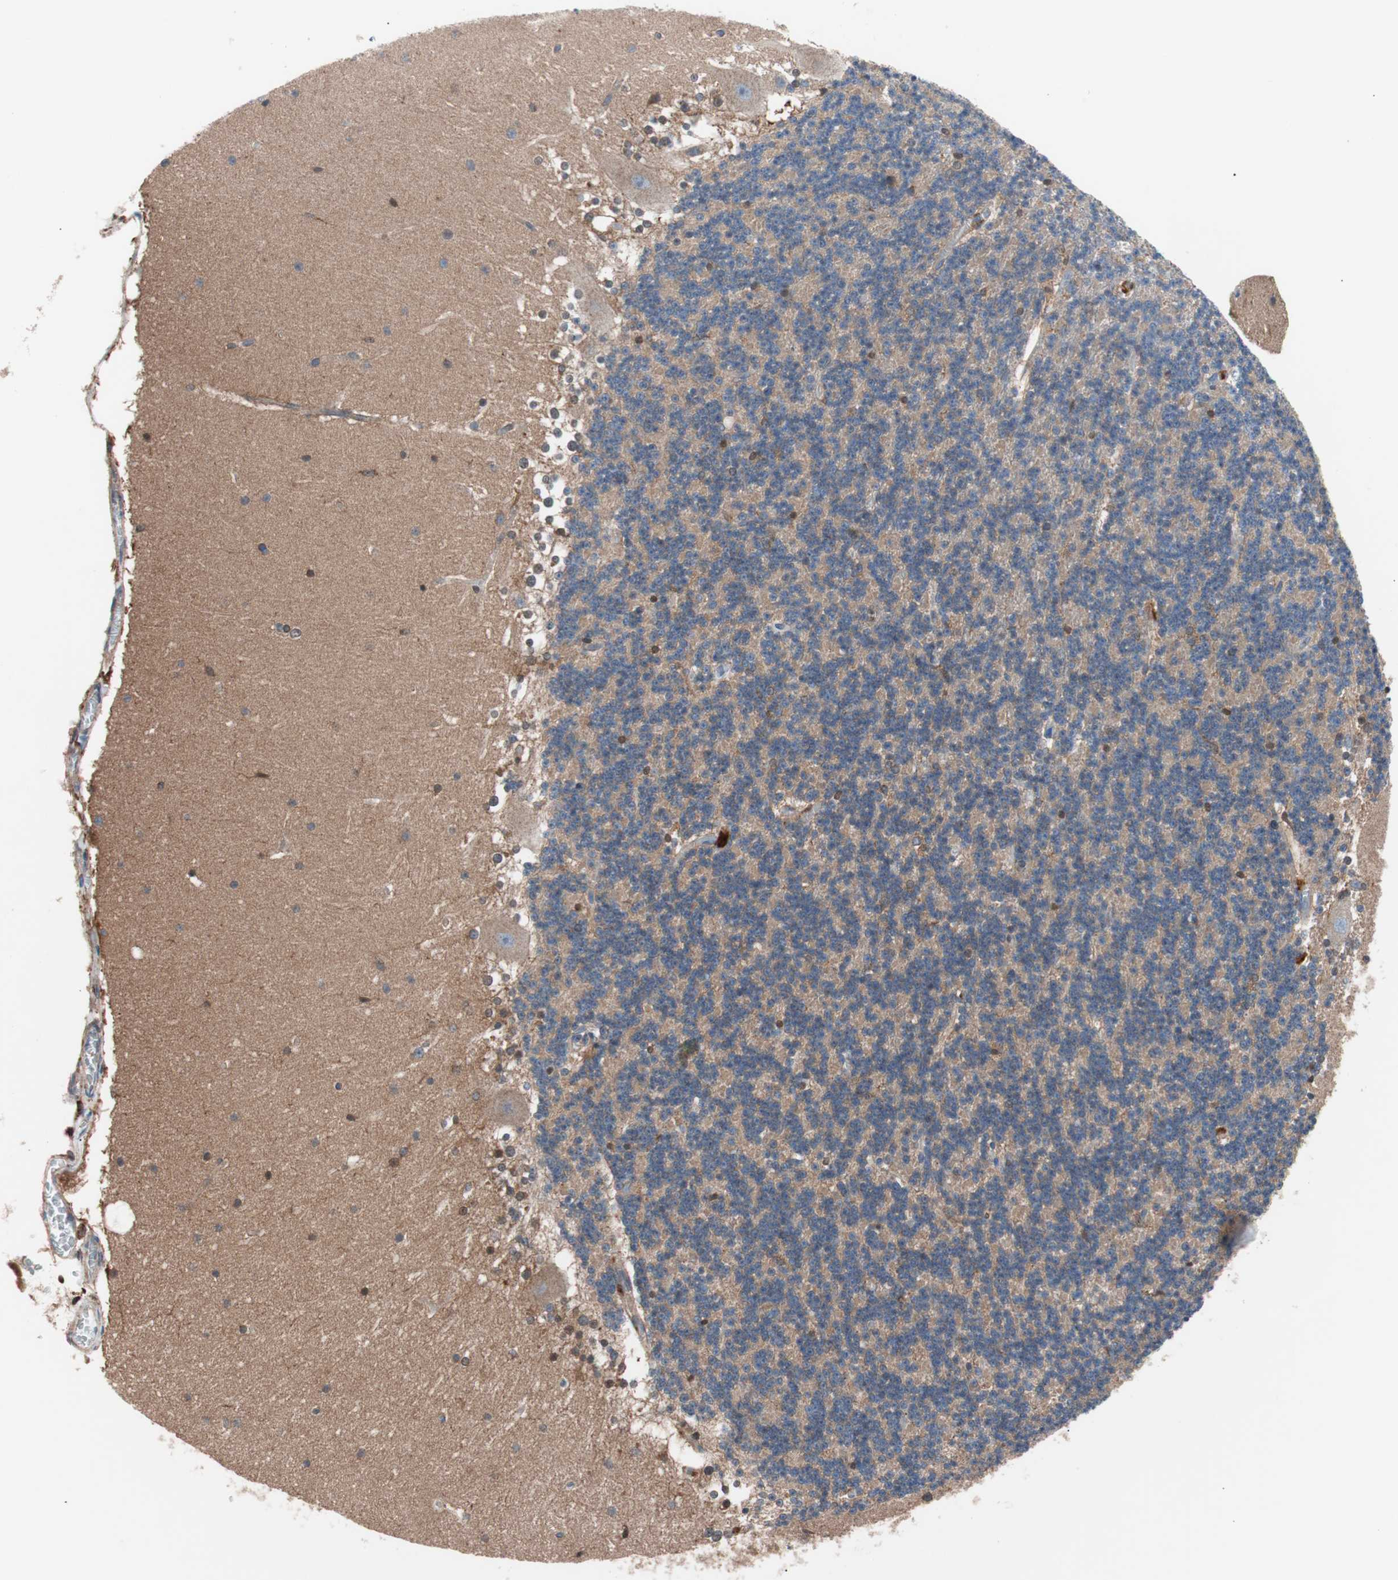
{"staining": {"intensity": "strong", "quantity": "<25%", "location": "nuclear"}, "tissue": "cerebellum", "cell_type": "Cells in granular layer", "image_type": "normal", "snomed": [{"axis": "morphology", "description": "Normal tissue, NOS"}, {"axis": "topography", "description": "Cerebellum"}], "caption": "A medium amount of strong nuclear positivity is appreciated in approximately <25% of cells in granular layer in benign cerebellum.", "gene": "PIK3R1", "patient": {"sex": "female", "age": 19}}